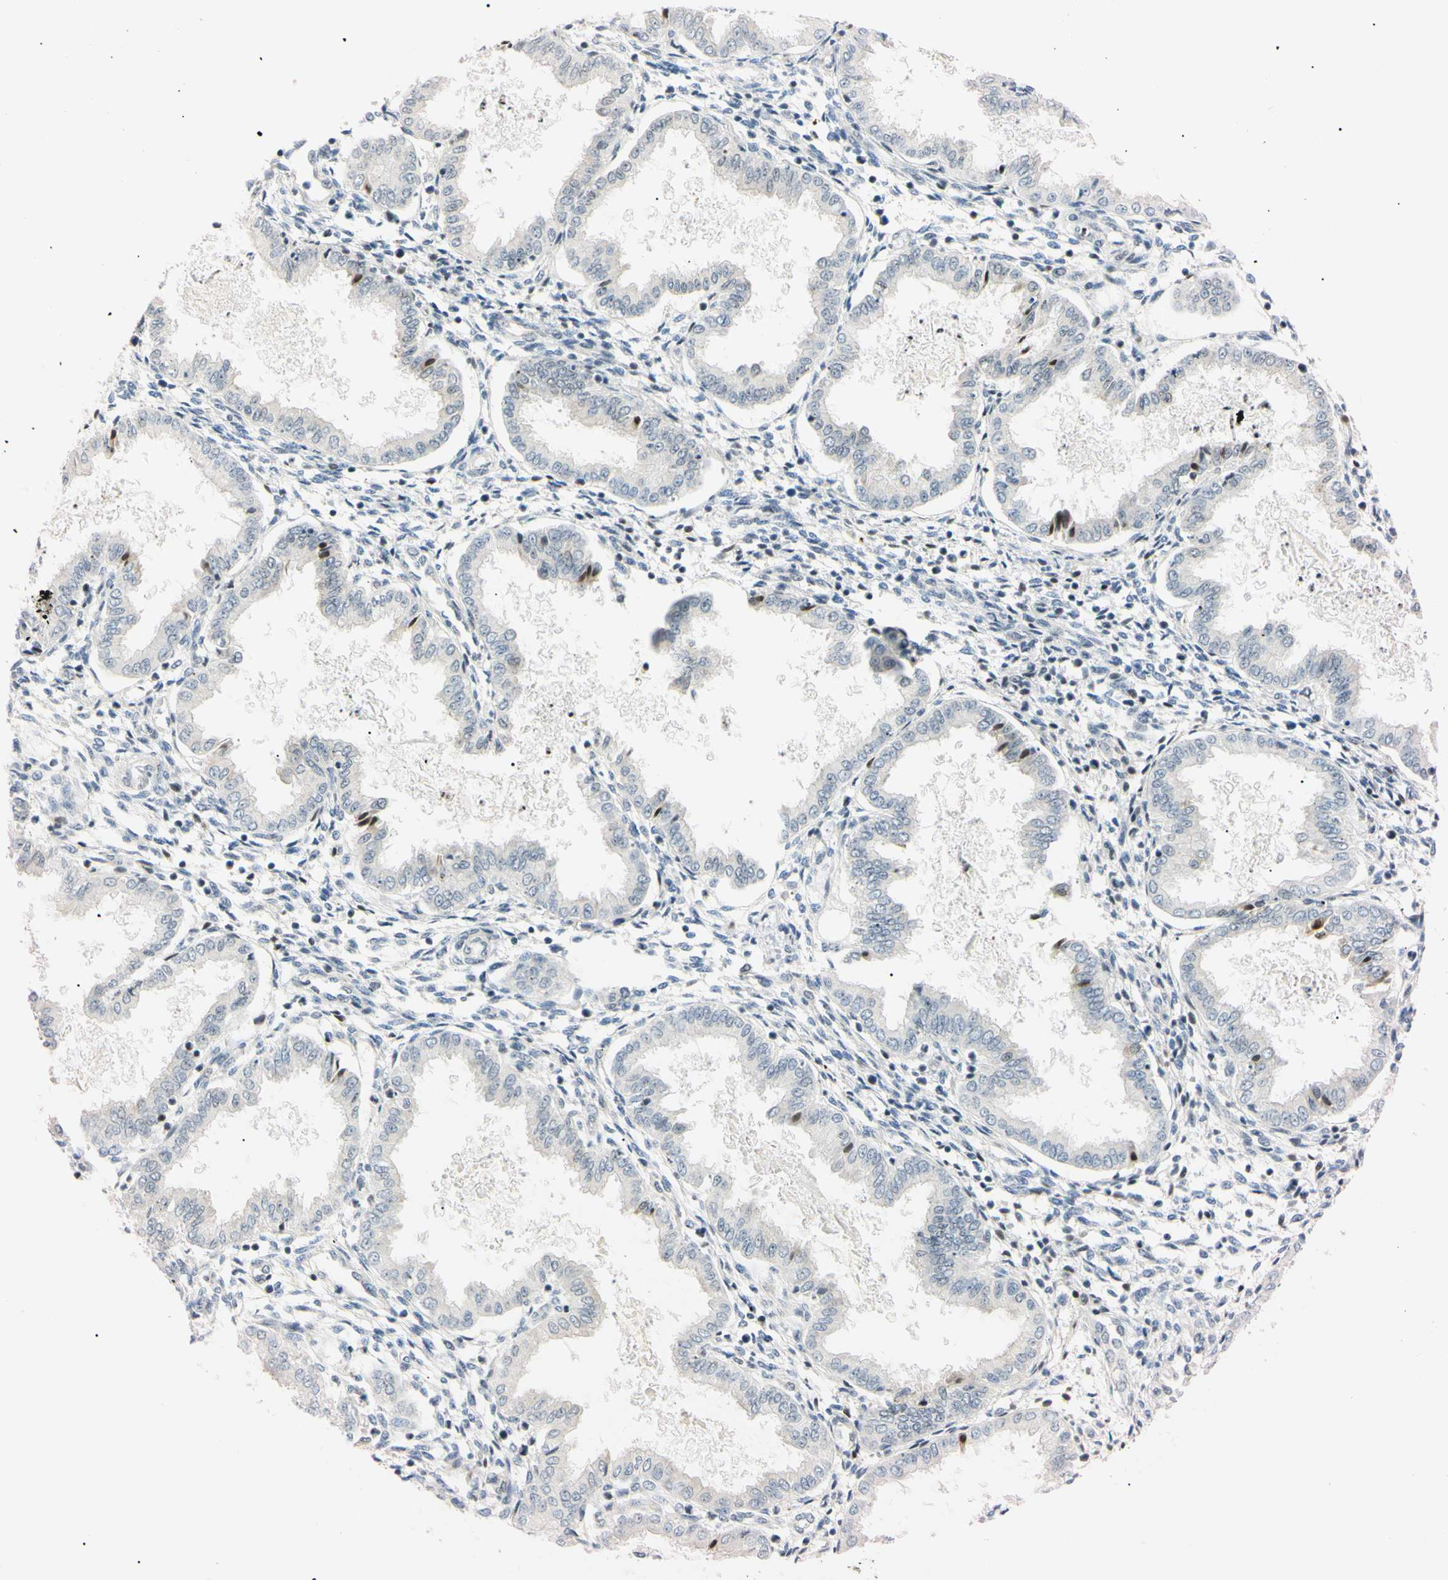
{"staining": {"intensity": "weak", "quantity": ">75%", "location": "nuclear"}, "tissue": "endometrium", "cell_type": "Cells in endometrial stroma", "image_type": "normal", "snomed": [{"axis": "morphology", "description": "Normal tissue, NOS"}, {"axis": "topography", "description": "Endometrium"}], "caption": "Immunohistochemical staining of normal endometrium exhibits weak nuclear protein positivity in approximately >75% of cells in endometrial stroma.", "gene": "ZNF134", "patient": {"sex": "female", "age": 33}}